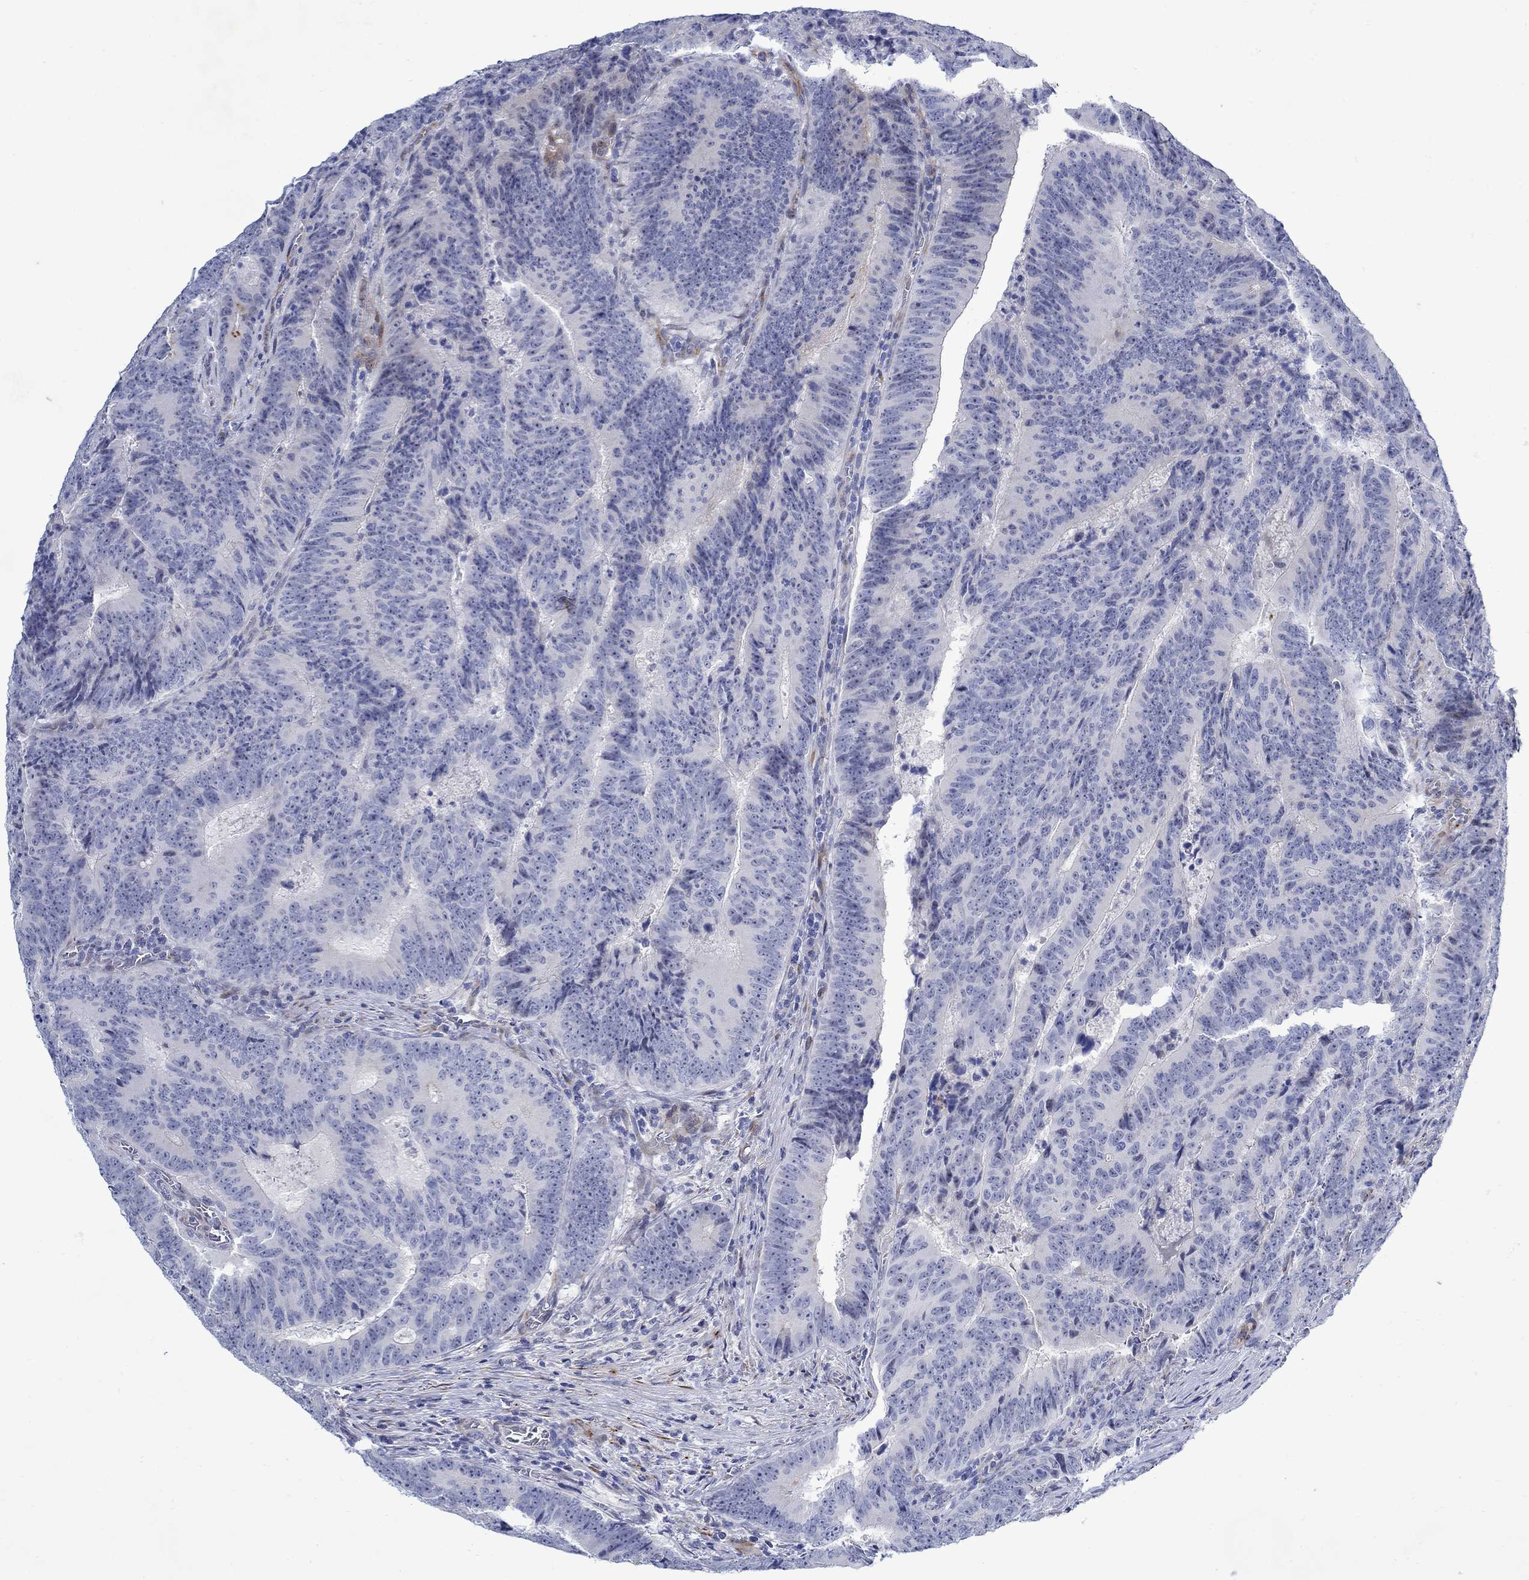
{"staining": {"intensity": "negative", "quantity": "none", "location": "none"}, "tissue": "colorectal cancer", "cell_type": "Tumor cells", "image_type": "cancer", "snomed": [{"axis": "morphology", "description": "Adenocarcinoma, NOS"}, {"axis": "topography", "description": "Colon"}], "caption": "Image shows no significant protein staining in tumor cells of colorectal cancer (adenocarcinoma).", "gene": "KSR2", "patient": {"sex": "female", "age": 82}}